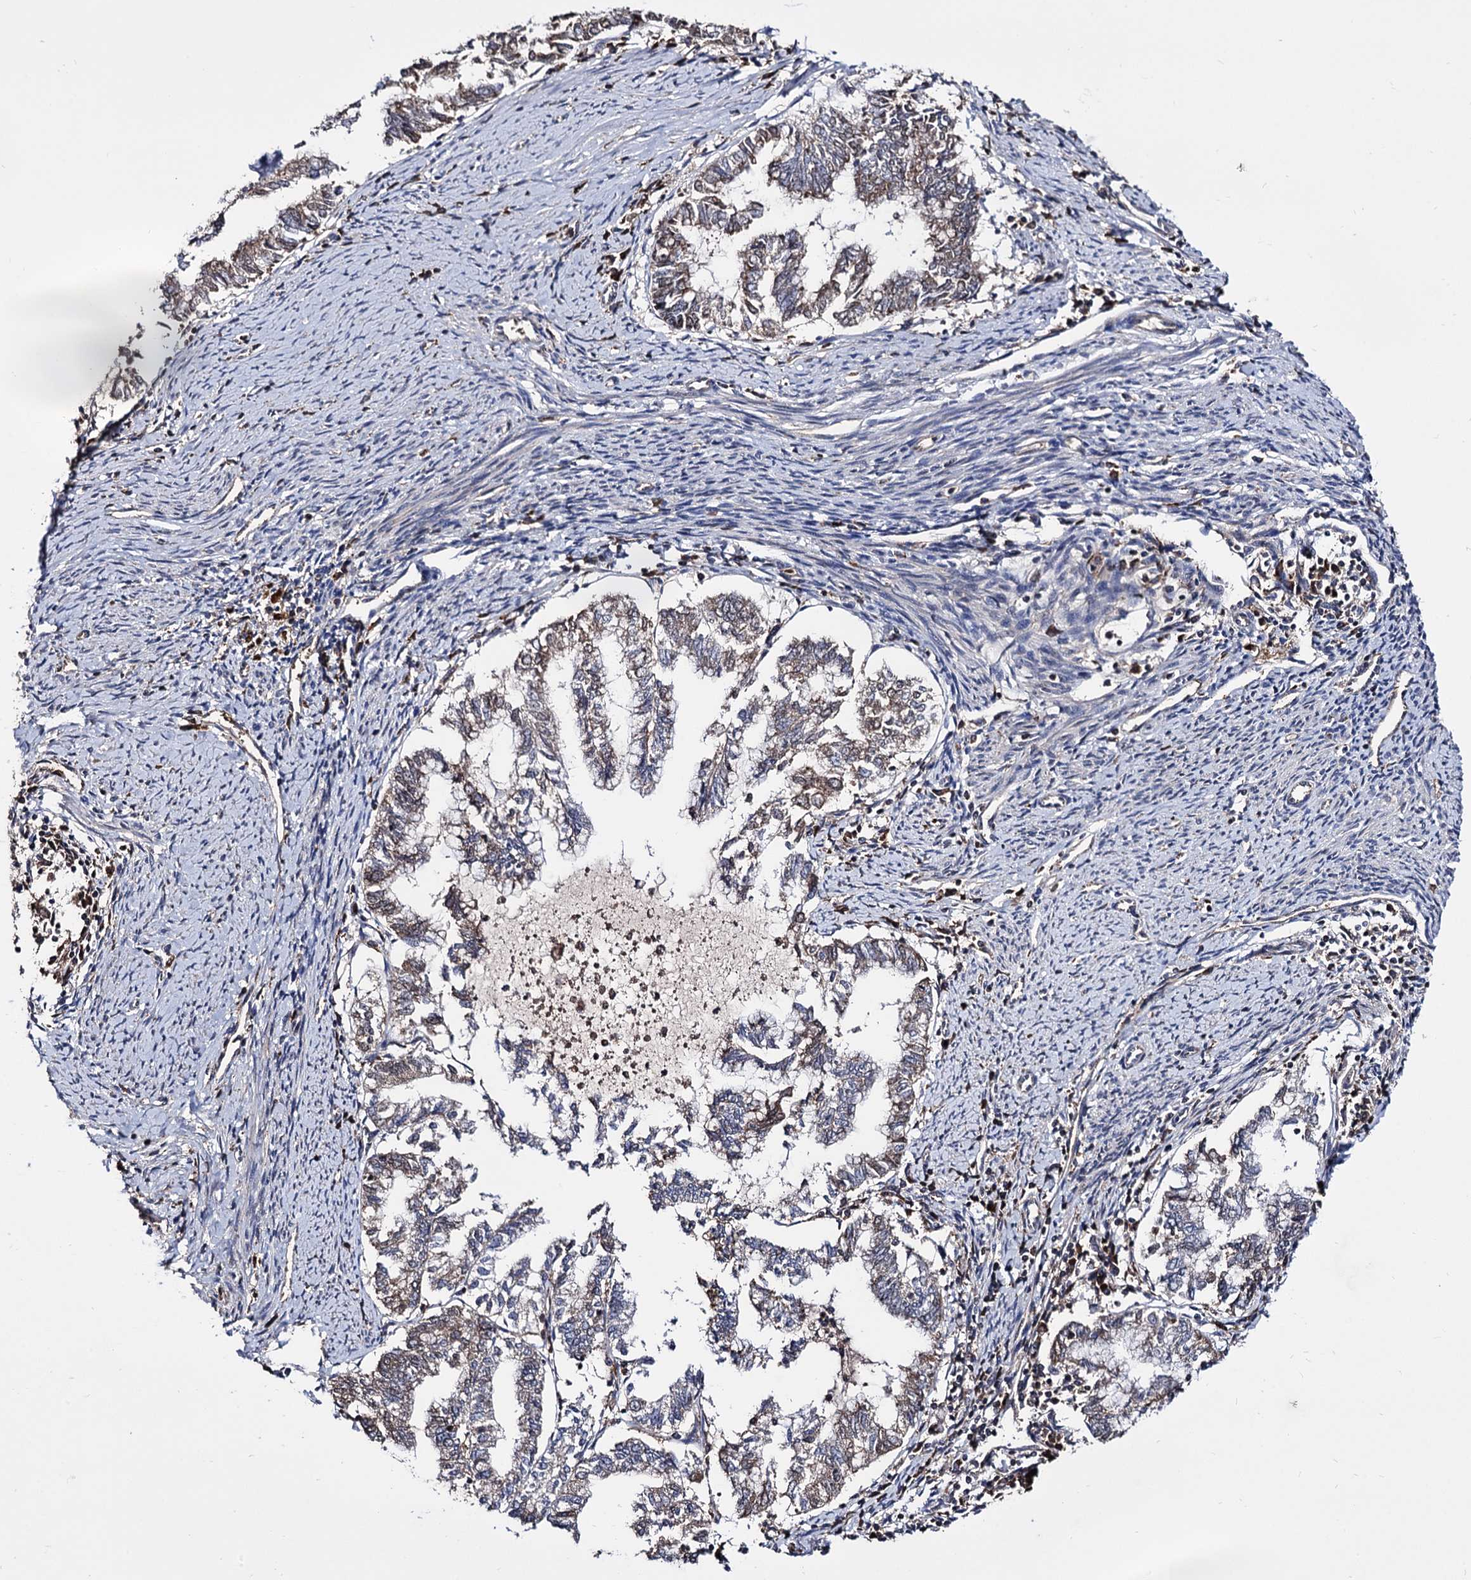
{"staining": {"intensity": "moderate", "quantity": "25%-75%", "location": "cytoplasmic/membranous"}, "tissue": "endometrial cancer", "cell_type": "Tumor cells", "image_type": "cancer", "snomed": [{"axis": "morphology", "description": "Adenocarcinoma, NOS"}, {"axis": "topography", "description": "Endometrium"}], "caption": "Adenocarcinoma (endometrial) was stained to show a protein in brown. There is medium levels of moderate cytoplasmic/membranous expression in about 25%-75% of tumor cells.", "gene": "MICAL2", "patient": {"sex": "female", "age": 79}}